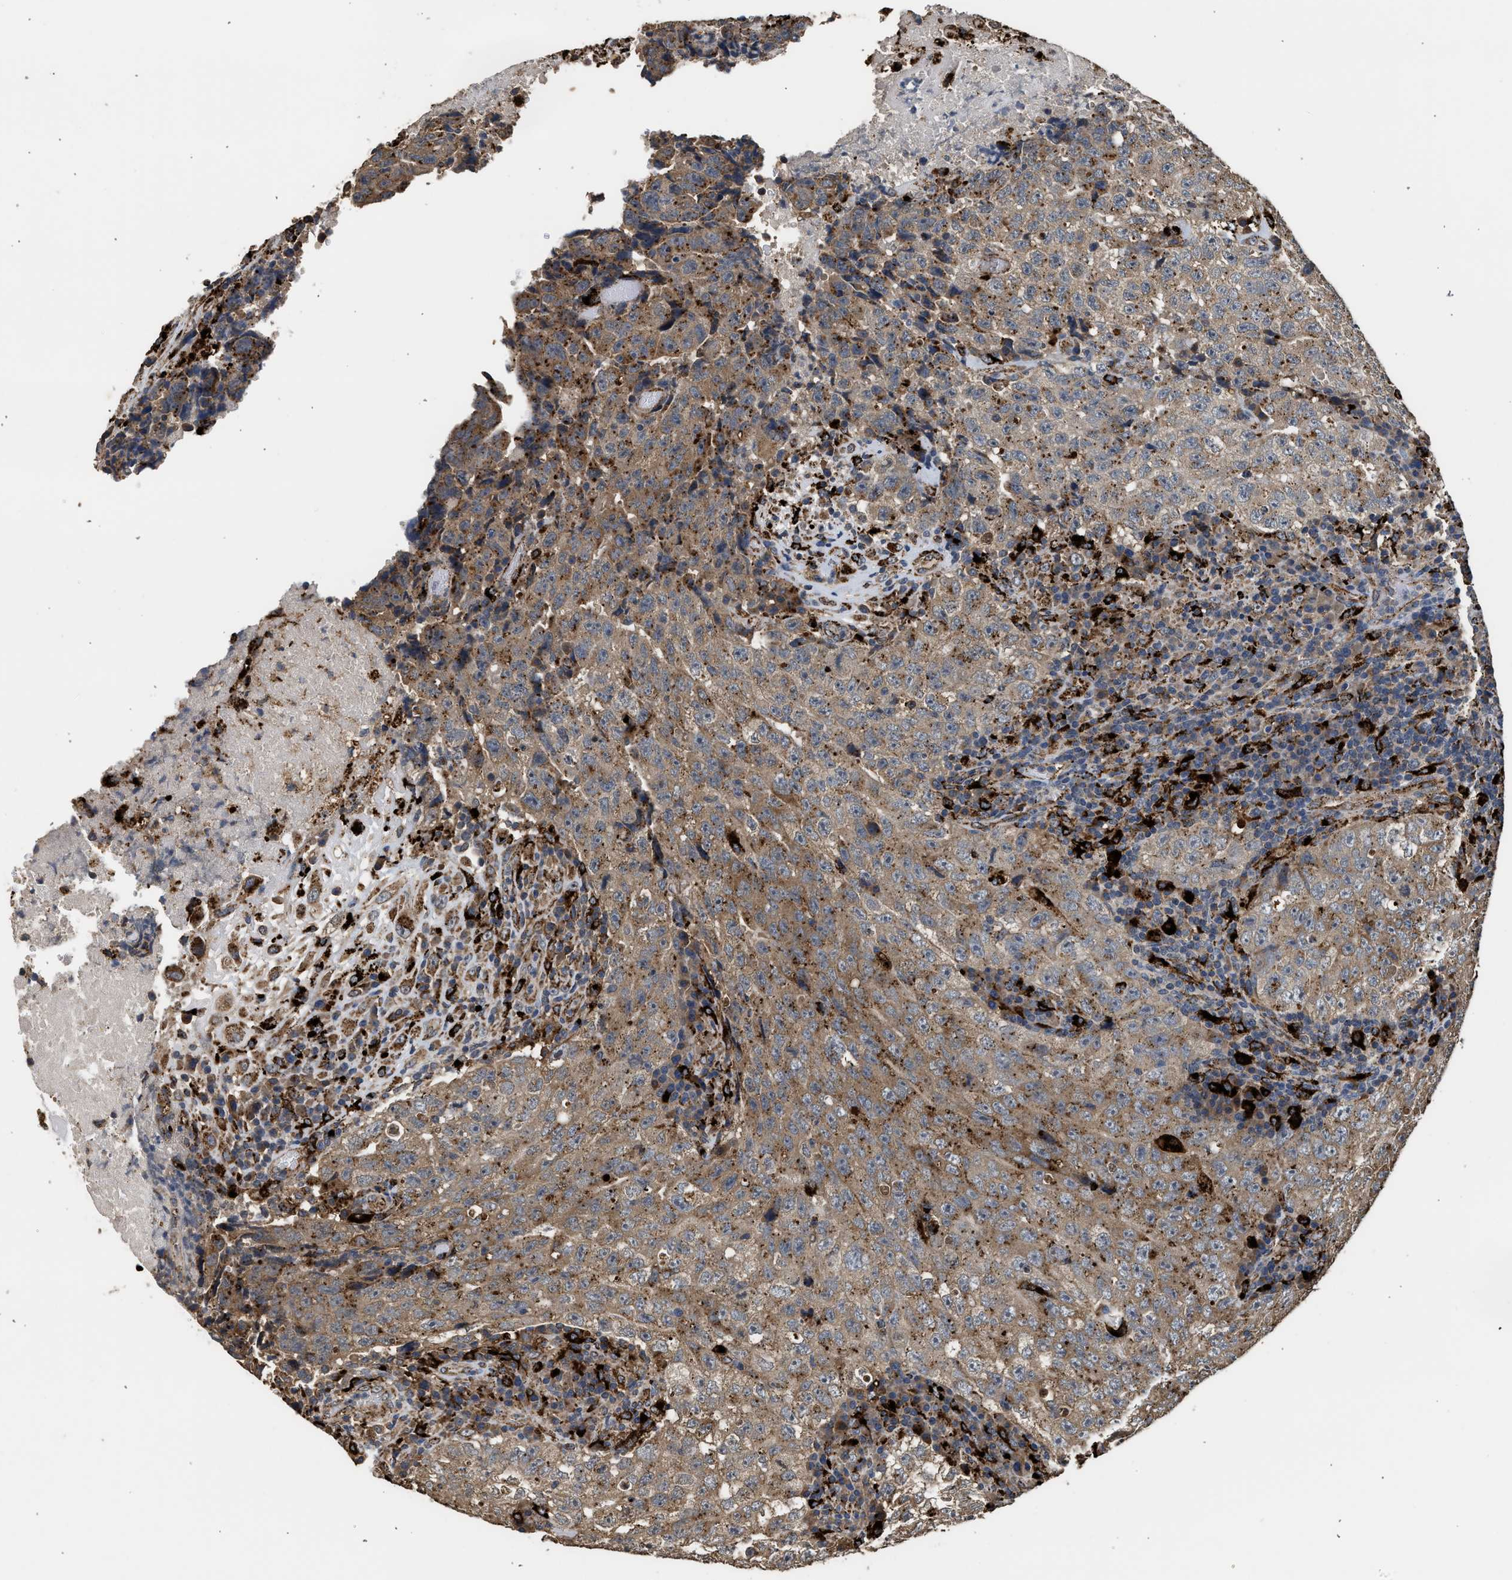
{"staining": {"intensity": "moderate", "quantity": ">75%", "location": "cytoplasmic/membranous"}, "tissue": "testis cancer", "cell_type": "Tumor cells", "image_type": "cancer", "snomed": [{"axis": "morphology", "description": "Necrosis, NOS"}, {"axis": "morphology", "description": "Carcinoma, Embryonal, NOS"}, {"axis": "topography", "description": "Testis"}], "caption": "IHC photomicrograph of human embryonal carcinoma (testis) stained for a protein (brown), which shows medium levels of moderate cytoplasmic/membranous positivity in about >75% of tumor cells.", "gene": "CTSV", "patient": {"sex": "male", "age": 19}}